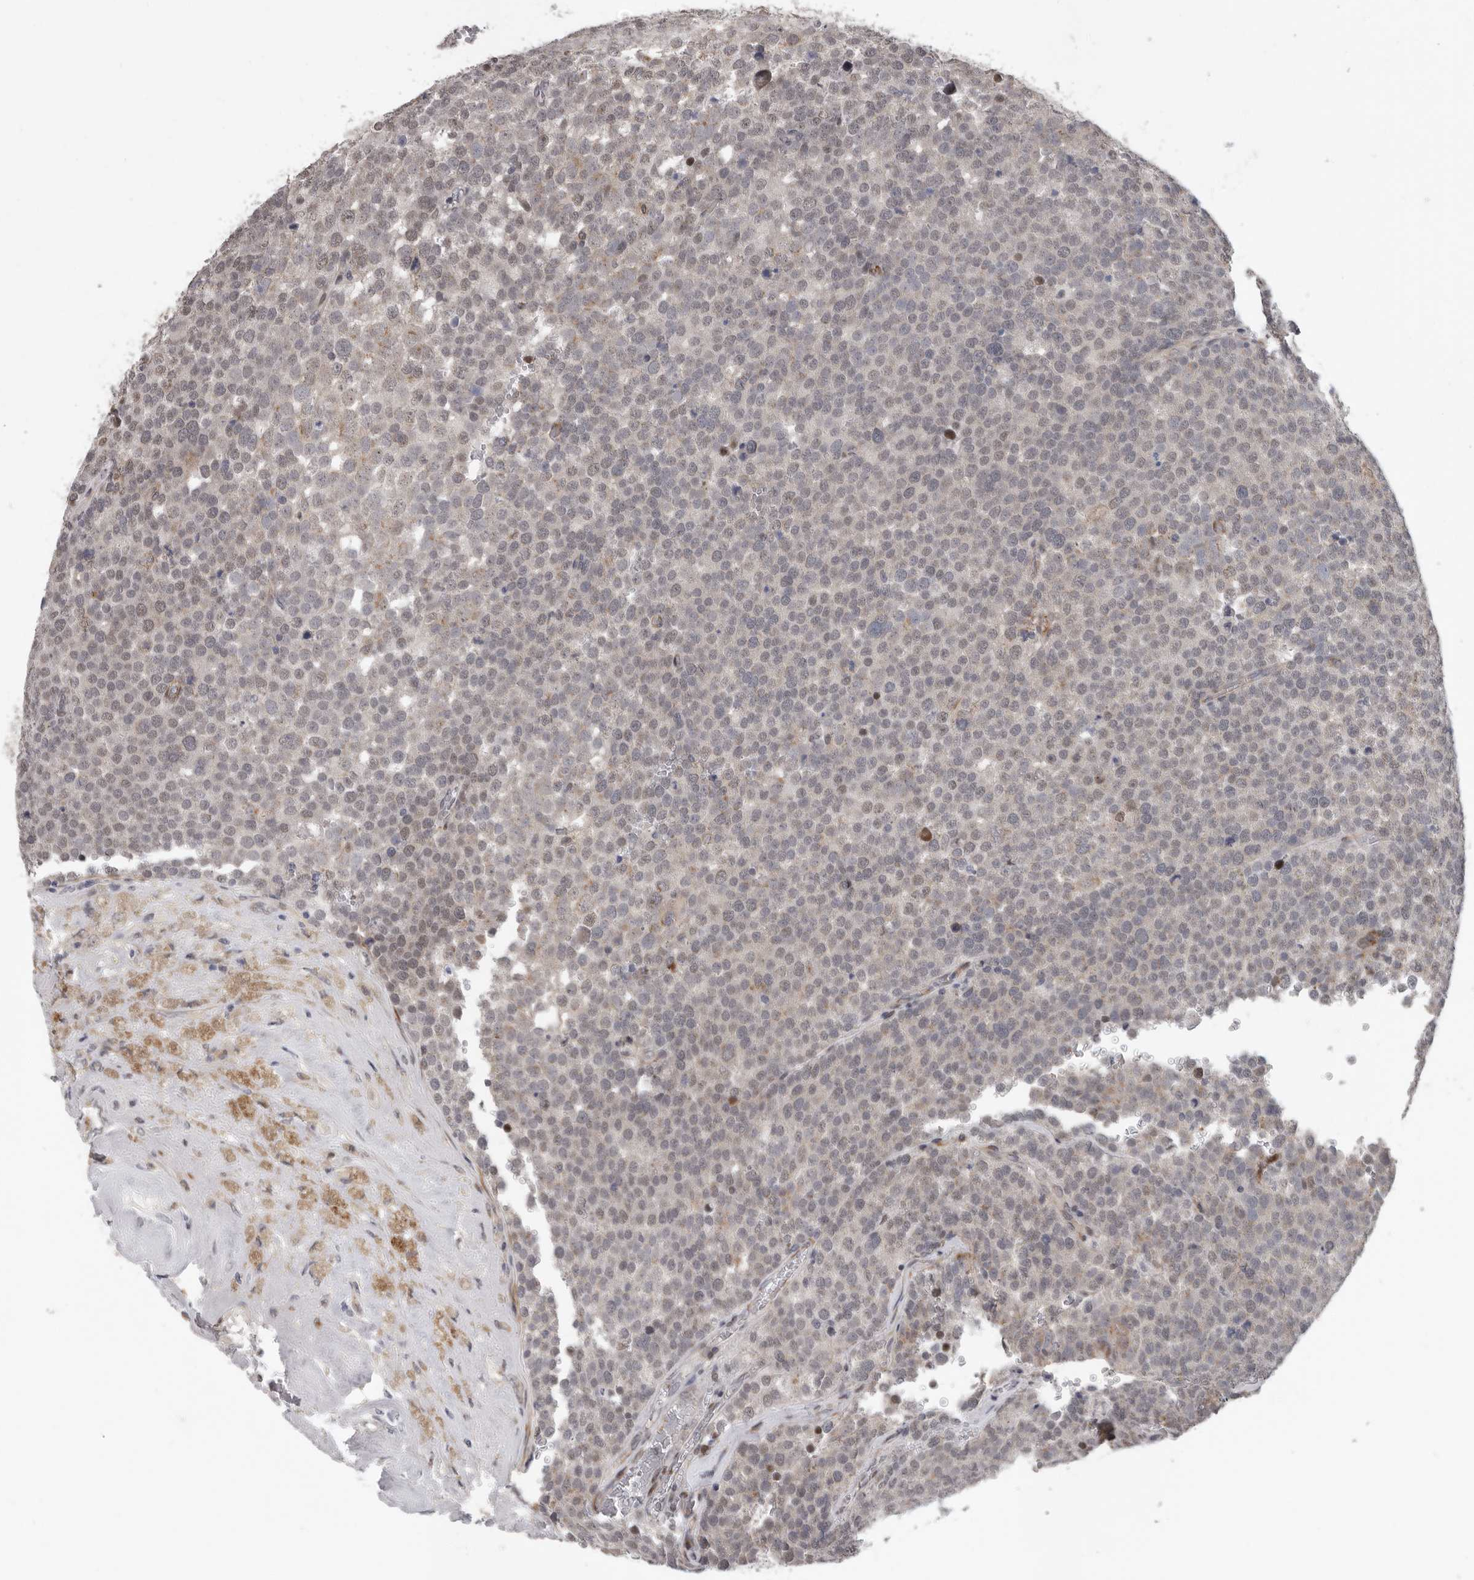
{"staining": {"intensity": "weak", "quantity": "<25%", "location": "nuclear"}, "tissue": "testis cancer", "cell_type": "Tumor cells", "image_type": "cancer", "snomed": [{"axis": "morphology", "description": "Seminoma, NOS"}, {"axis": "topography", "description": "Testis"}], "caption": "A high-resolution histopathology image shows immunohistochemistry staining of testis seminoma, which shows no significant expression in tumor cells.", "gene": "RALGPS2", "patient": {"sex": "male", "age": 71}}